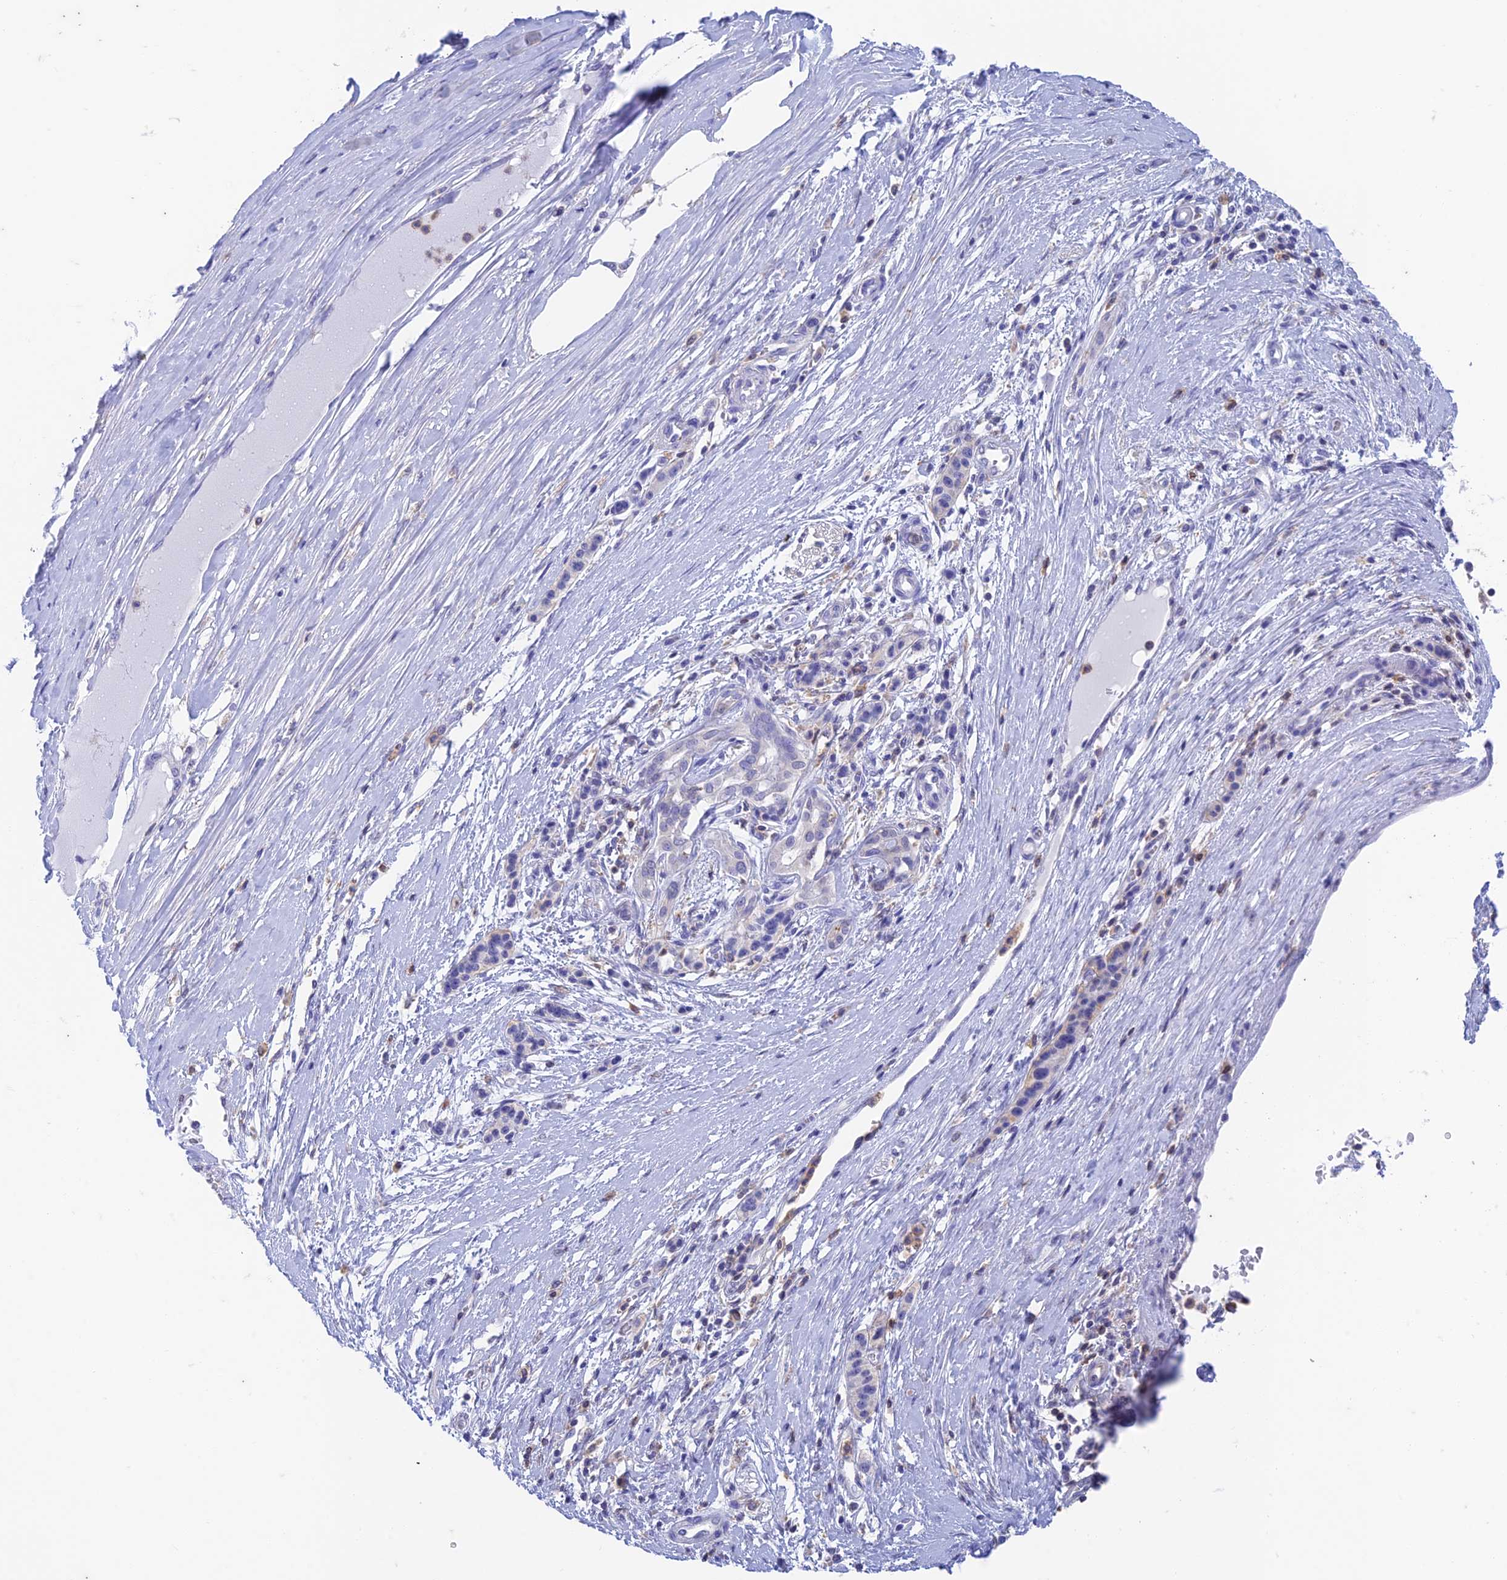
{"staining": {"intensity": "negative", "quantity": "none", "location": "none"}, "tissue": "pancreatic cancer", "cell_type": "Tumor cells", "image_type": "cancer", "snomed": [{"axis": "morphology", "description": "Adenocarcinoma, NOS"}, {"axis": "topography", "description": "Pancreas"}], "caption": "High power microscopy histopathology image of an IHC image of adenocarcinoma (pancreatic), revealing no significant positivity in tumor cells.", "gene": "FGF7", "patient": {"sex": "male", "age": 50}}